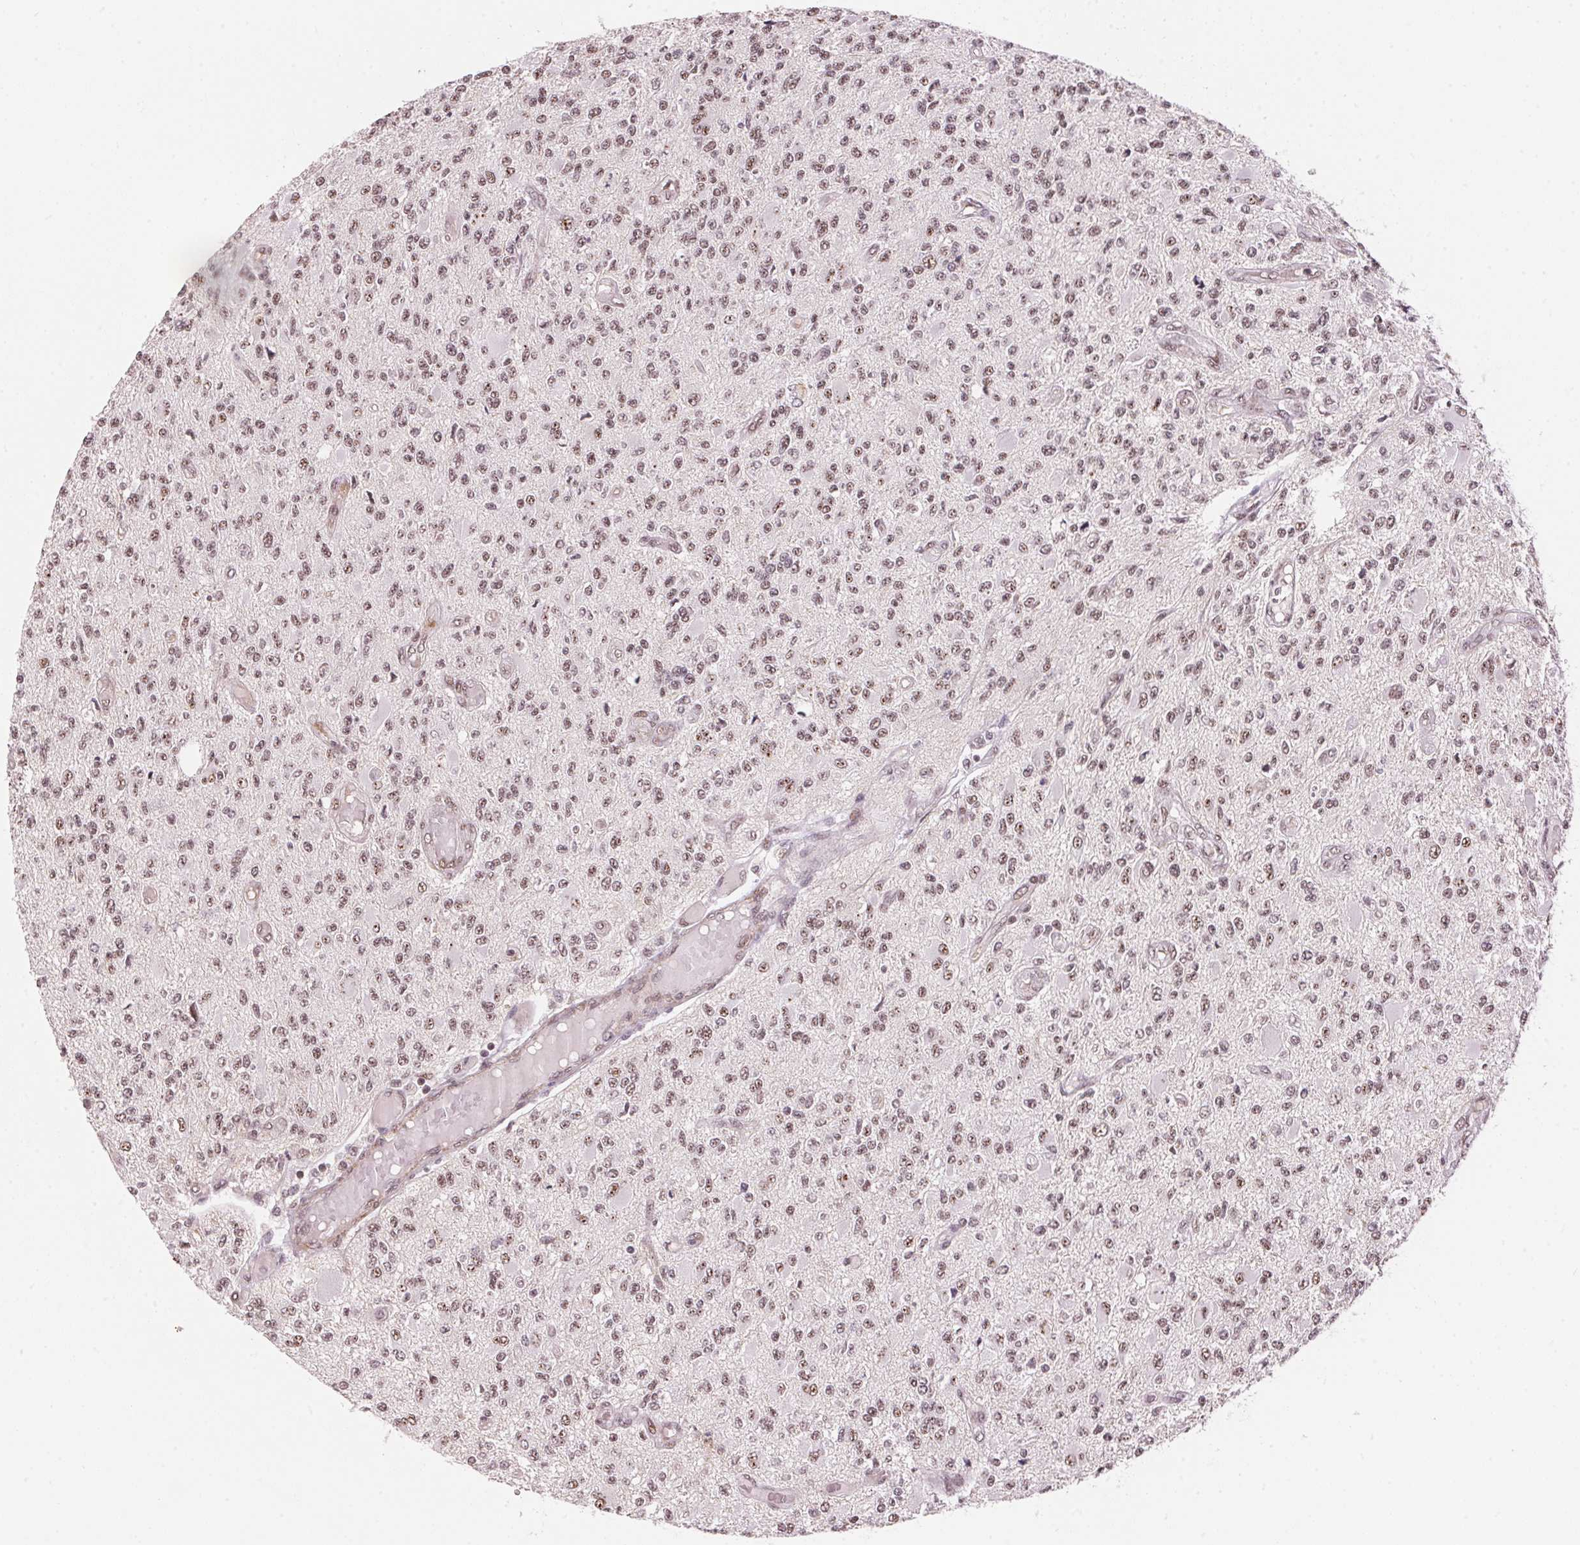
{"staining": {"intensity": "weak", "quantity": ">75%", "location": "nuclear"}, "tissue": "glioma", "cell_type": "Tumor cells", "image_type": "cancer", "snomed": [{"axis": "morphology", "description": "Glioma, malignant, High grade"}, {"axis": "topography", "description": "Brain"}], "caption": "High-magnification brightfield microscopy of glioma stained with DAB (brown) and counterstained with hematoxylin (blue). tumor cells exhibit weak nuclear staining is identified in approximately>75% of cells. The staining was performed using DAB to visualize the protein expression in brown, while the nuclei were stained in blue with hematoxylin (Magnification: 20x).", "gene": "HNRNPDL", "patient": {"sex": "female", "age": 63}}